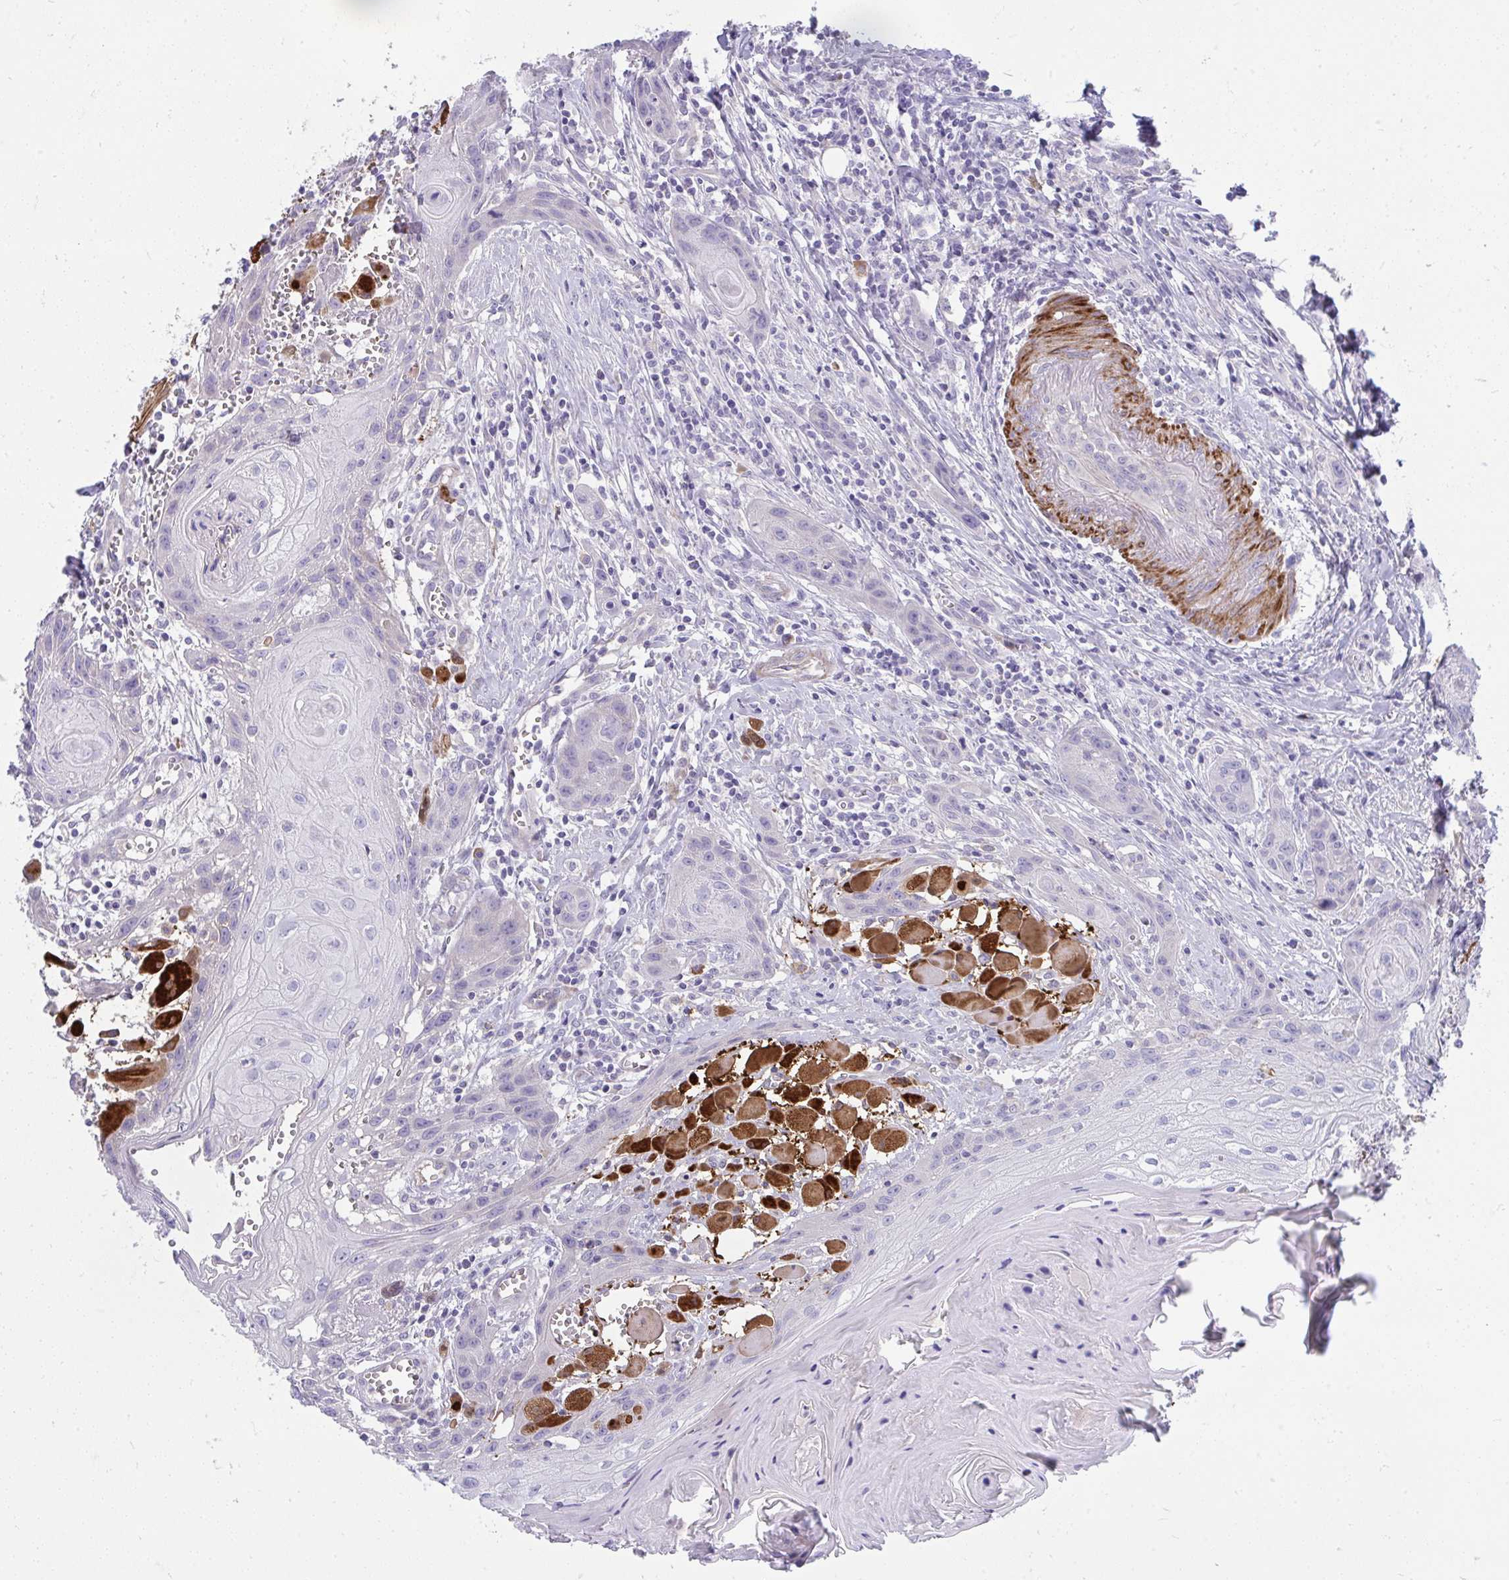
{"staining": {"intensity": "negative", "quantity": "none", "location": "none"}, "tissue": "head and neck cancer", "cell_type": "Tumor cells", "image_type": "cancer", "snomed": [{"axis": "morphology", "description": "Squamous cell carcinoma, NOS"}, {"axis": "topography", "description": "Oral tissue"}, {"axis": "topography", "description": "Head-Neck"}], "caption": "The histopathology image shows no staining of tumor cells in head and neck squamous cell carcinoma.", "gene": "PIGZ", "patient": {"sex": "male", "age": 58}}